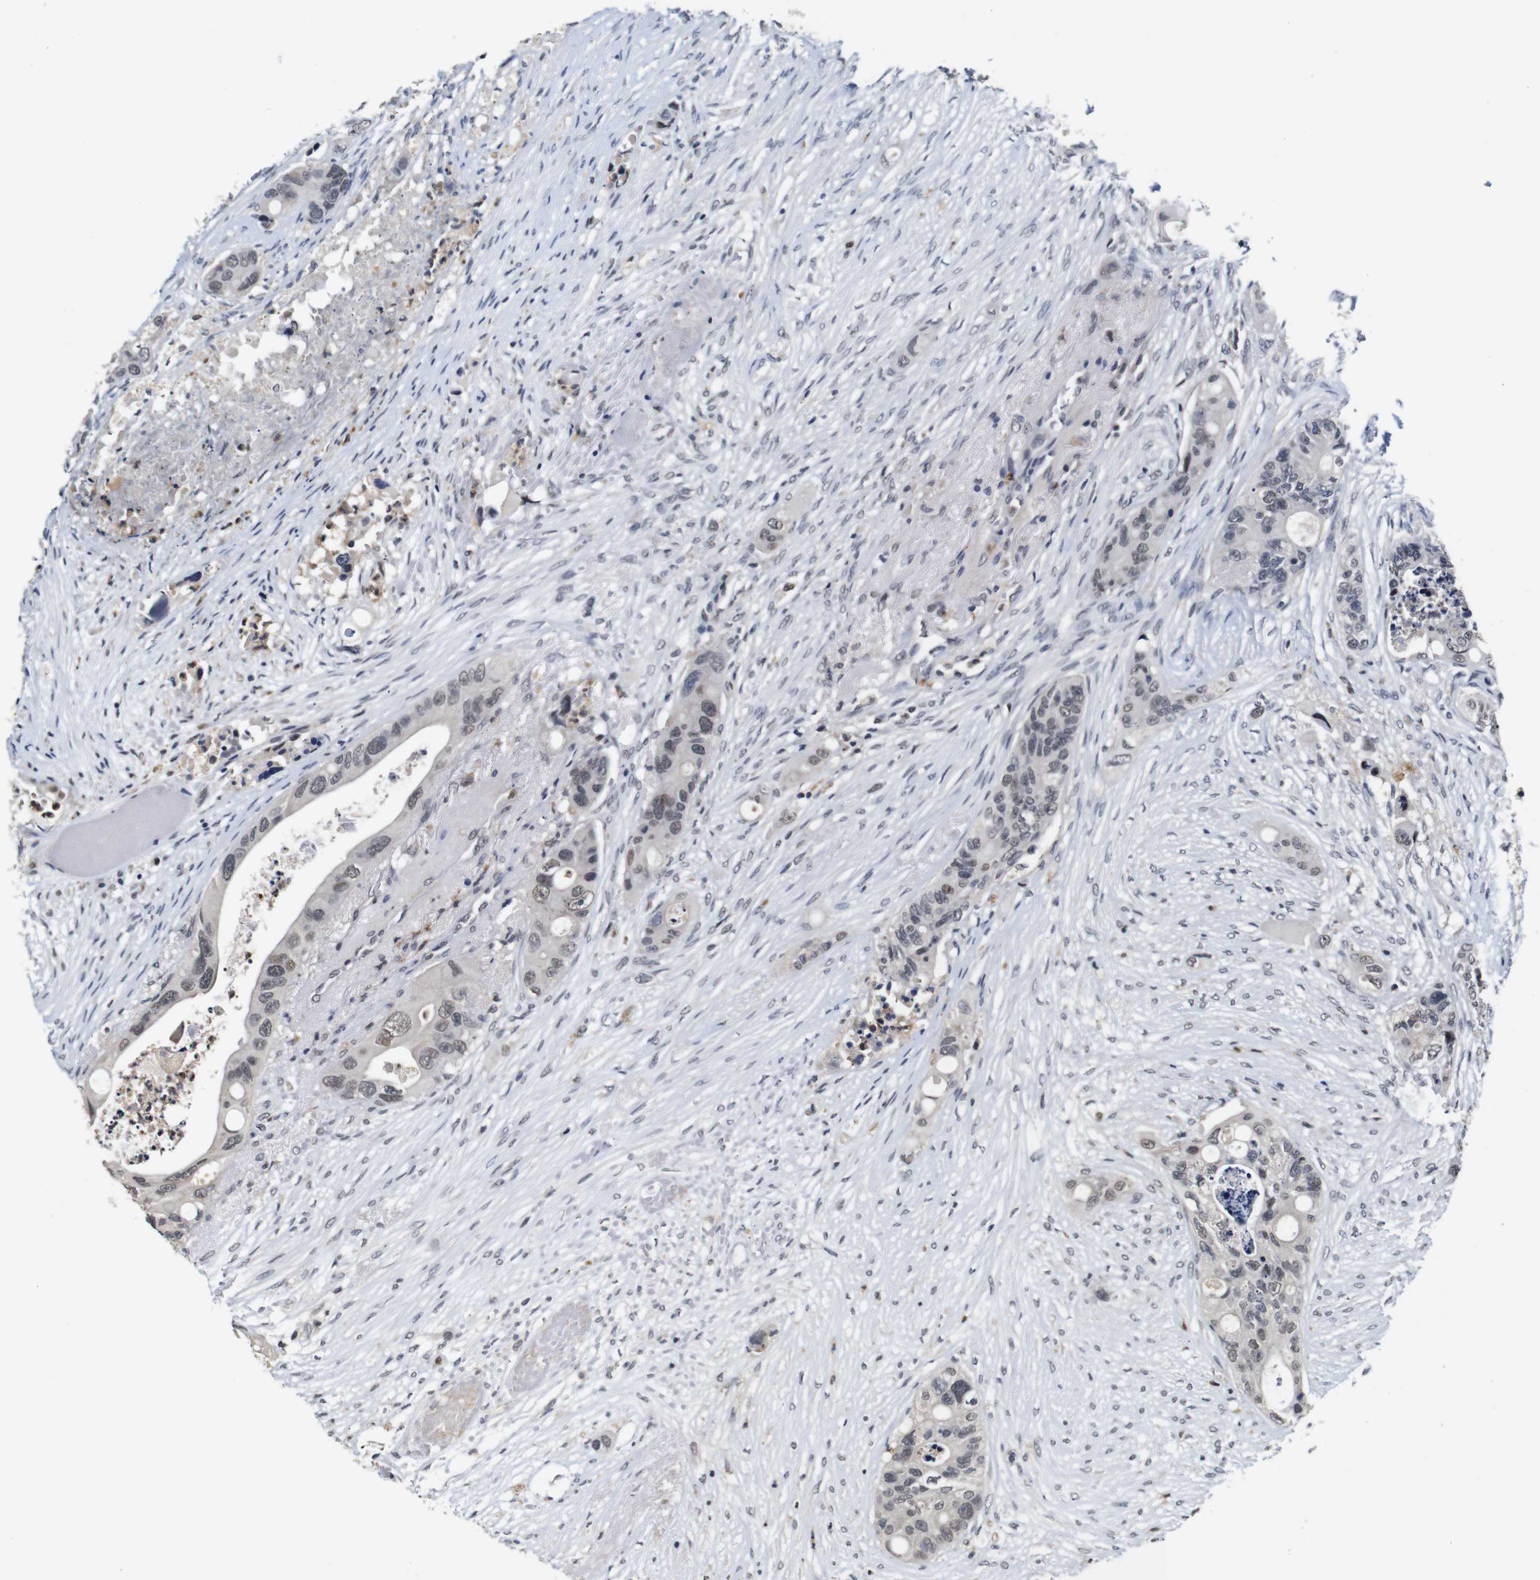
{"staining": {"intensity": "weak", "quantity": "25%-75%", "location": "nuclear"}, "tissue": "colorectal cancer", "cell_type": "Tumor cells", "image_type": "cancer", "snomed": [{"axis": "morphology", "description": "Adenocarcinoma, NOS"}, {"axis": "topography", "description": "Colon"}], "caption": "About 25%-75% of tumor cells in human adenocarcinoma (colorectal) reveal weak nuclear protein staining as visualized by brown immunohistochemical staining.", "gene": "NTRK3", "patient": {"sex": "female", "age": 57}}